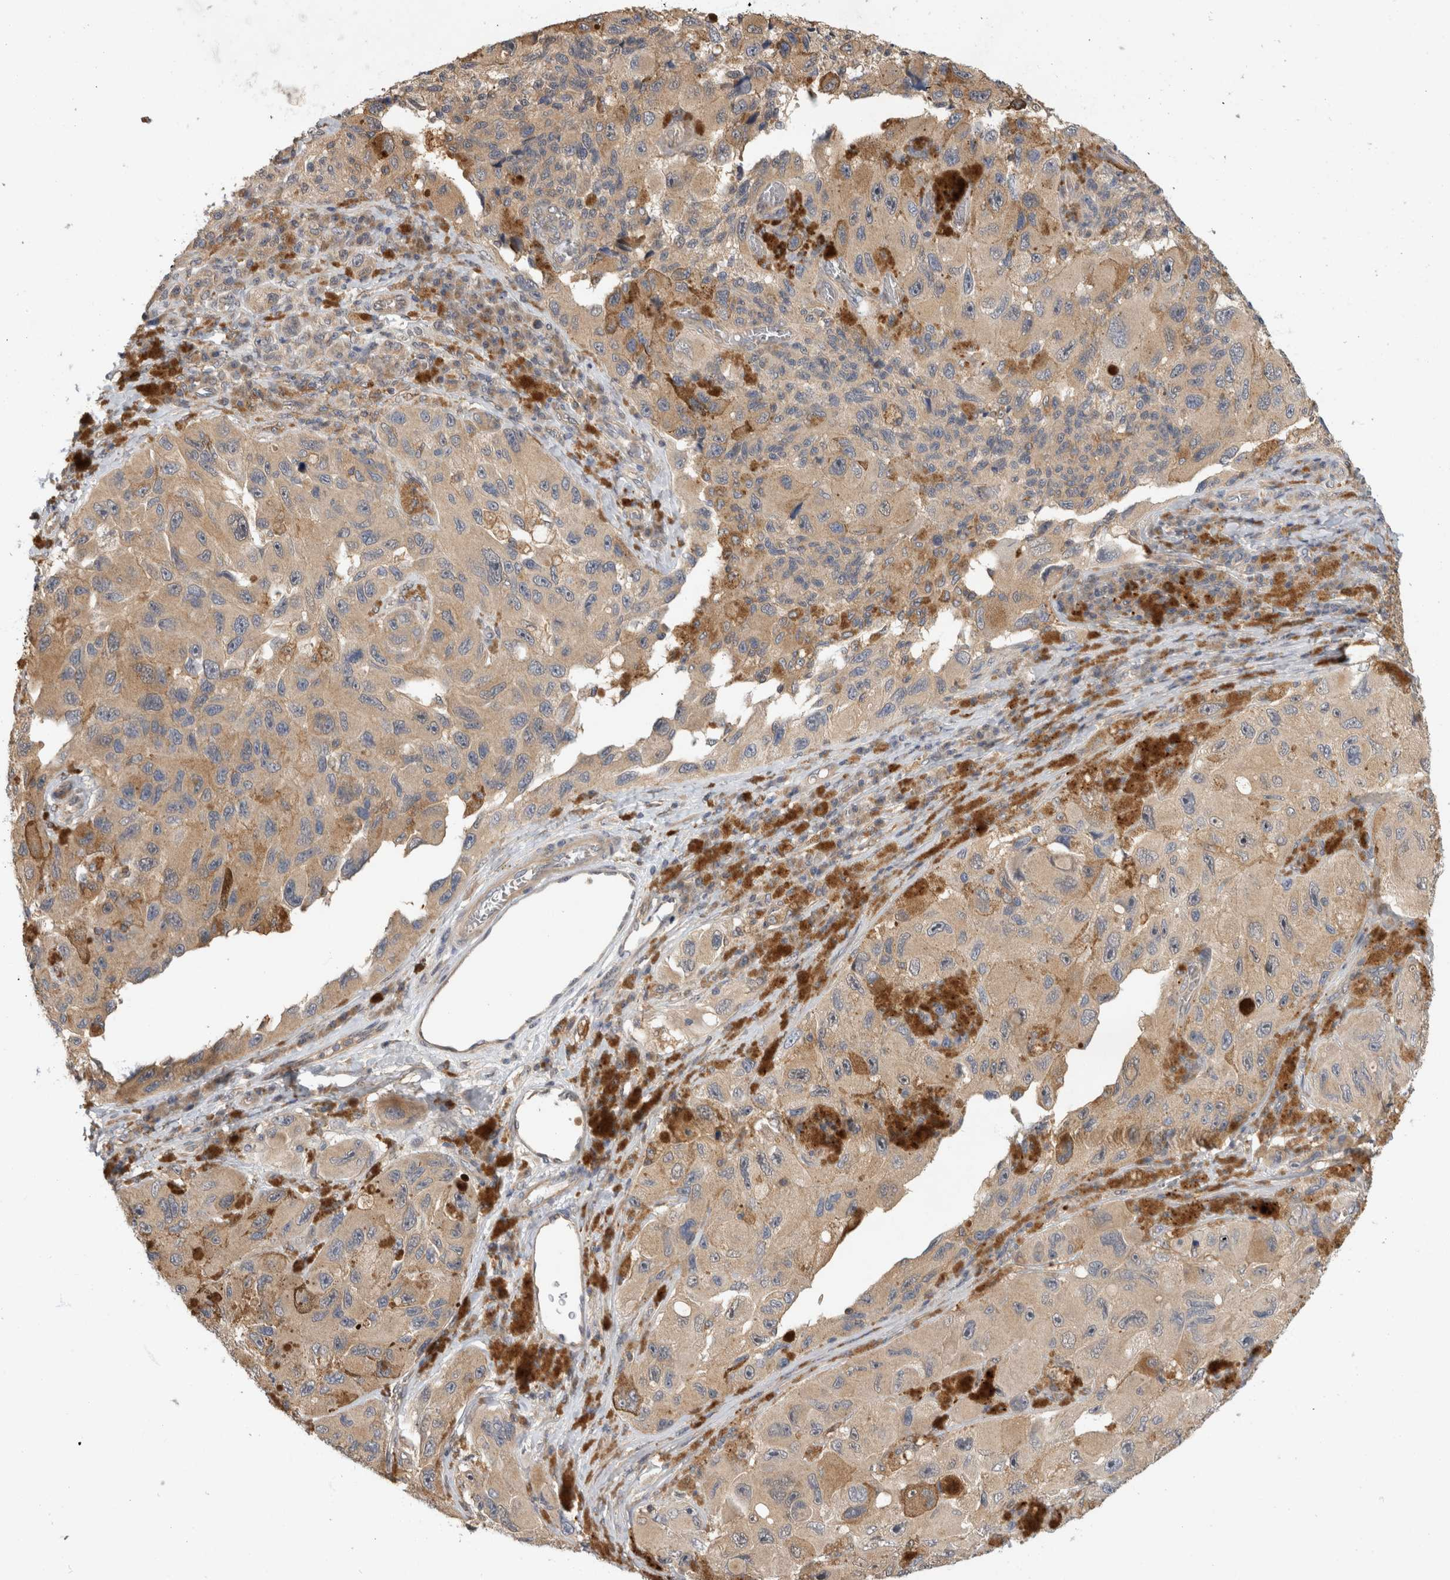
{"staining": {"intensity": "weak", "quantity": ">75%", "location": "cytoplasmic/membranous"}, "tissue": "melanoma", "cell_type": "Tumor cells", "image_type": "cancer", "snomed": [{"axis": "morphology", "description": "Malignant melanoma, NOS"}, {"axis": "topography", "description": "Skin"}], "caption": "Human malignant melanoma stained with a protein marker reveals weak staining in tumor cells.", "gene": "PGM1", "patient": {"sex": "female", "age": 73}}